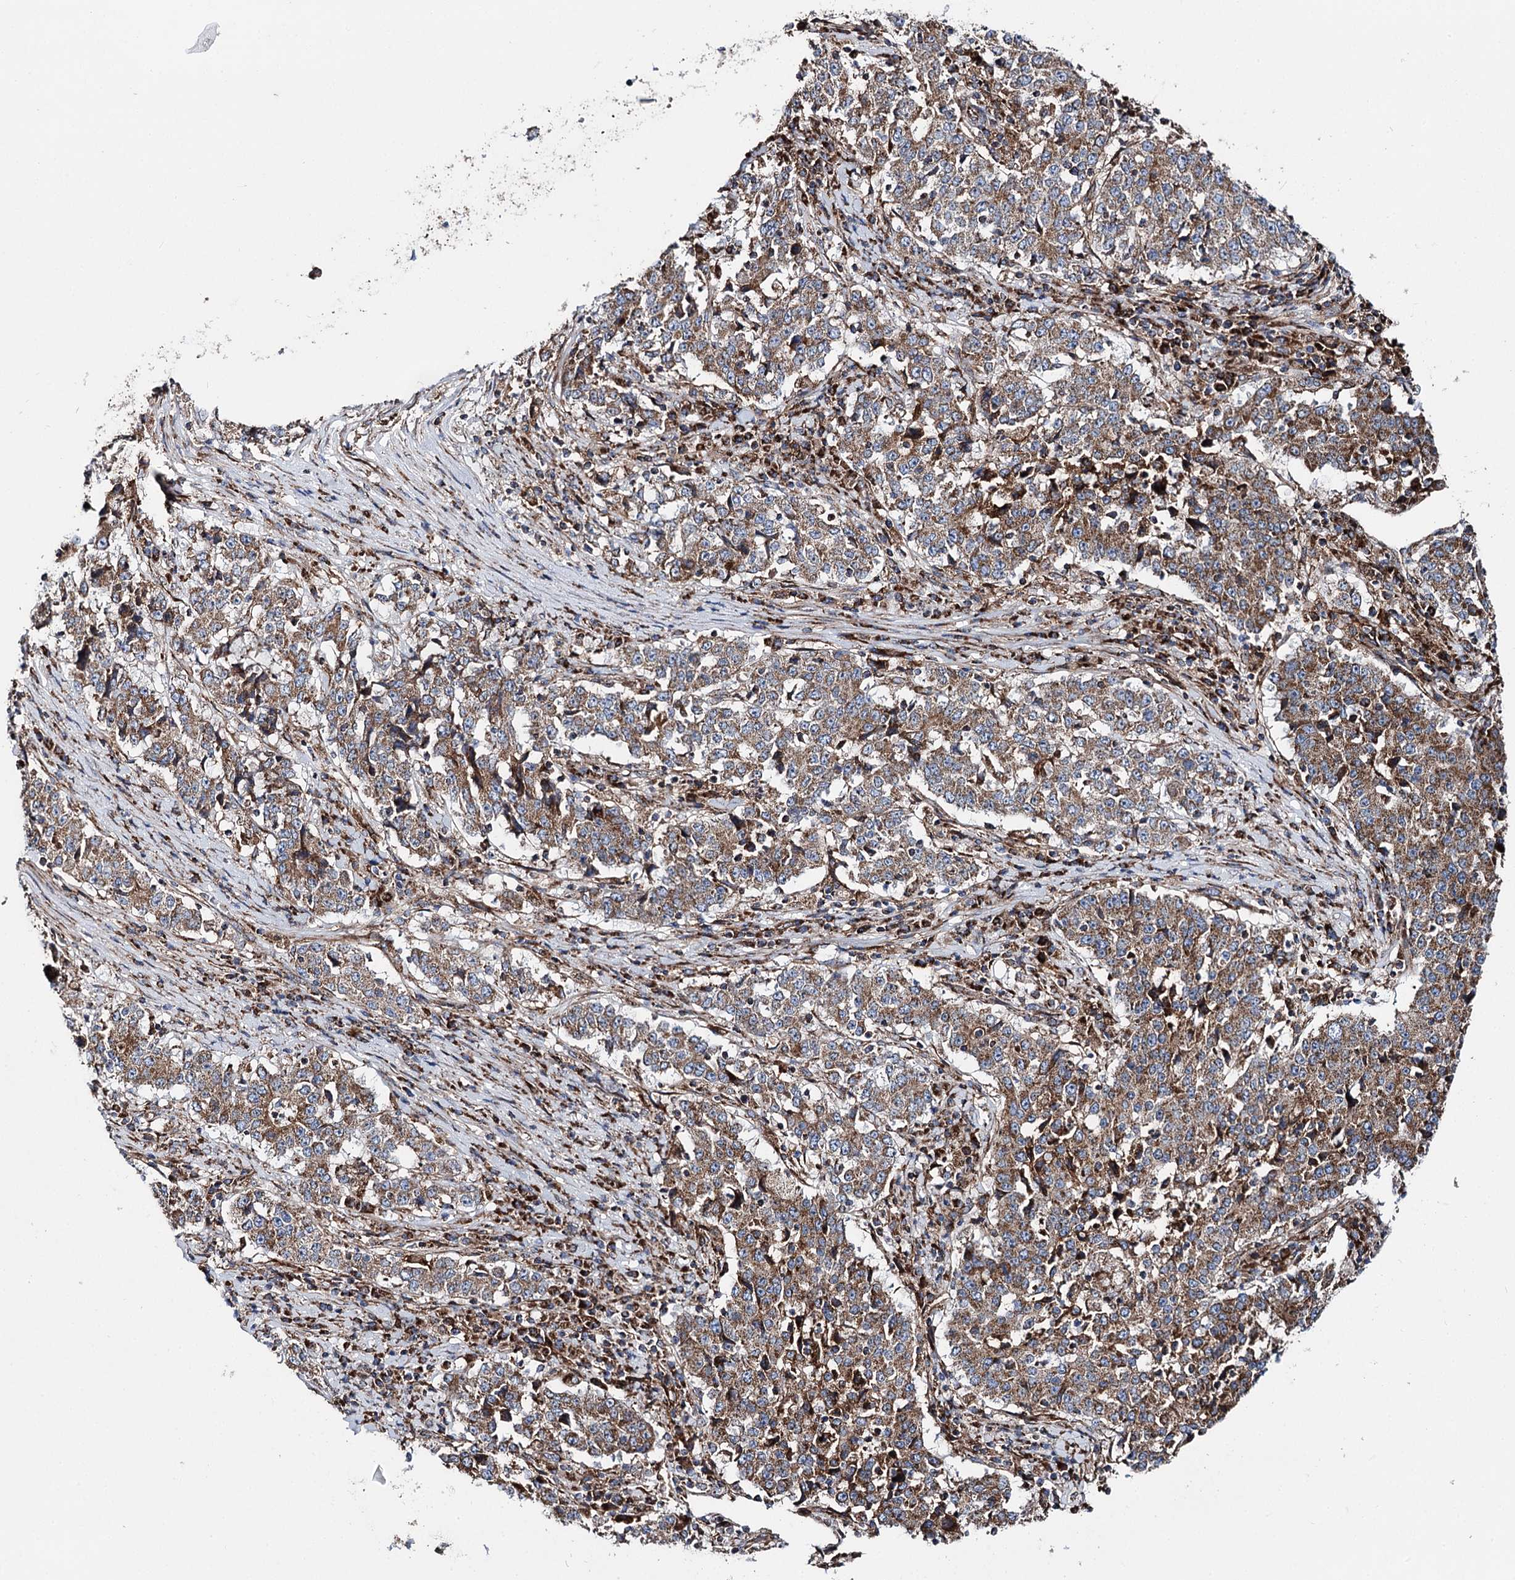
{"staining": {"intensity": "moderate", "quantity": ">75%", "location": "cytoplasmic/membranous"}, "tissue": "stomach cancer", "cell_type": "Tumor cells", "image_type": "cancer", "snomed": [{"axis": "morphology", "description": "Adenocarcinoma, NOS"}, {"axis": "topography", "description": "Stomach"}], "caption": "This image exhibits stomach cancer (adenocarcinoma) stained with IHC to label a protein in brown. The cytoplasmic/membranous of tumor cells show moderate positivity for the protein. Nuclei are counter-stained blue.", "gene": "MSANTD2", "patient": {"sex": "male", "age": 59}}